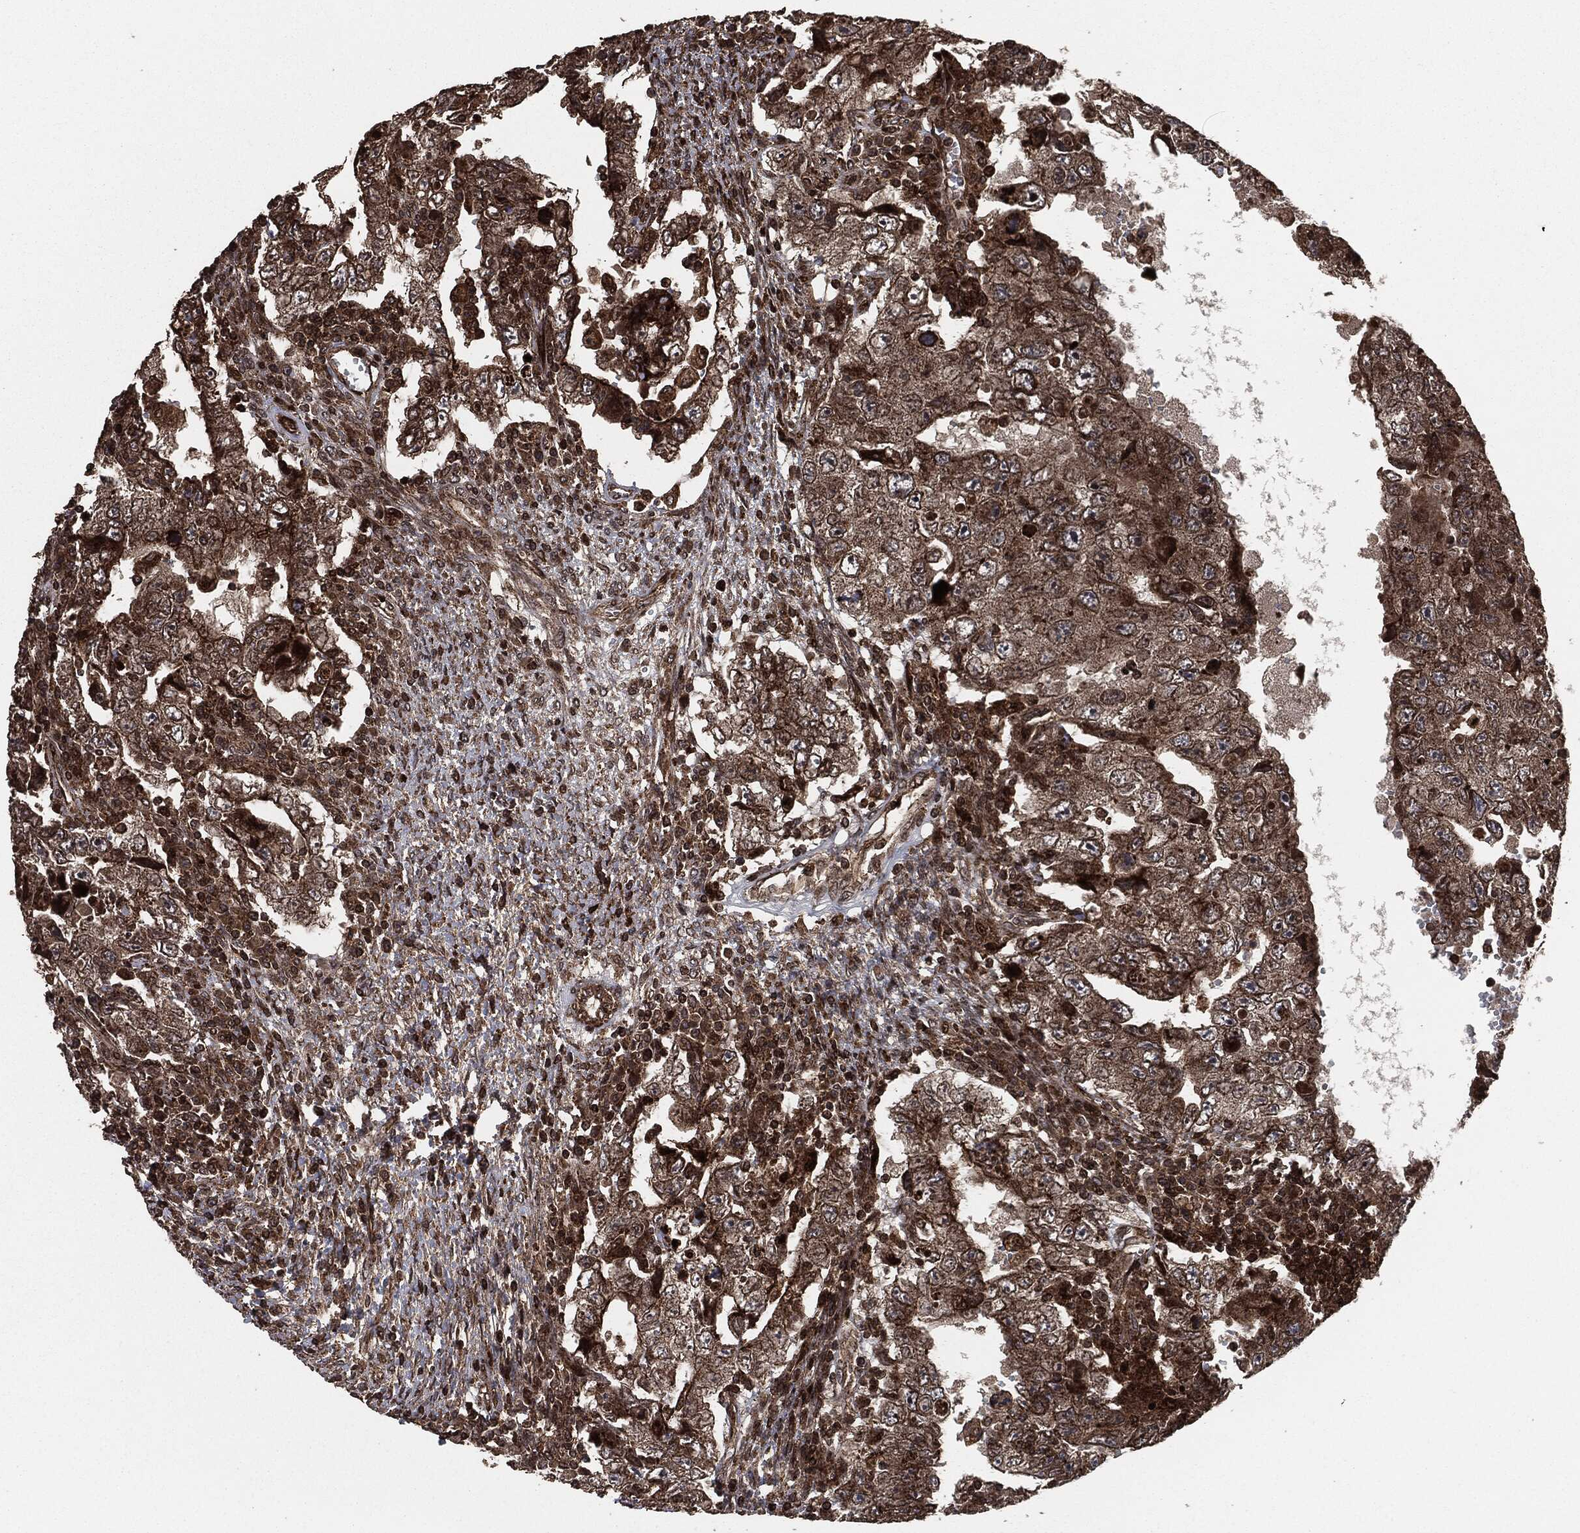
{"staining": {"intensity": "moderate", "quantity": ">75%", "location": "cytoplasmic/membranous"}, "tissue": "testis cancer", "cell_type": "Tumor cells", "image_type": "cancer", "snomed": [{"axis": "morphology", "description": "Carcinoma, Embryonal, NOS"}, {"axis": "topography", "description": "Testis"}], "caption": "Brown immunohistochemical staining in testis cancer exhibits moderate cytoplasmic/membranous positivity in approximately >75% of tumor cells.", "gene": "IFIT1", "patient": {"sex": "male", "age": 26}}